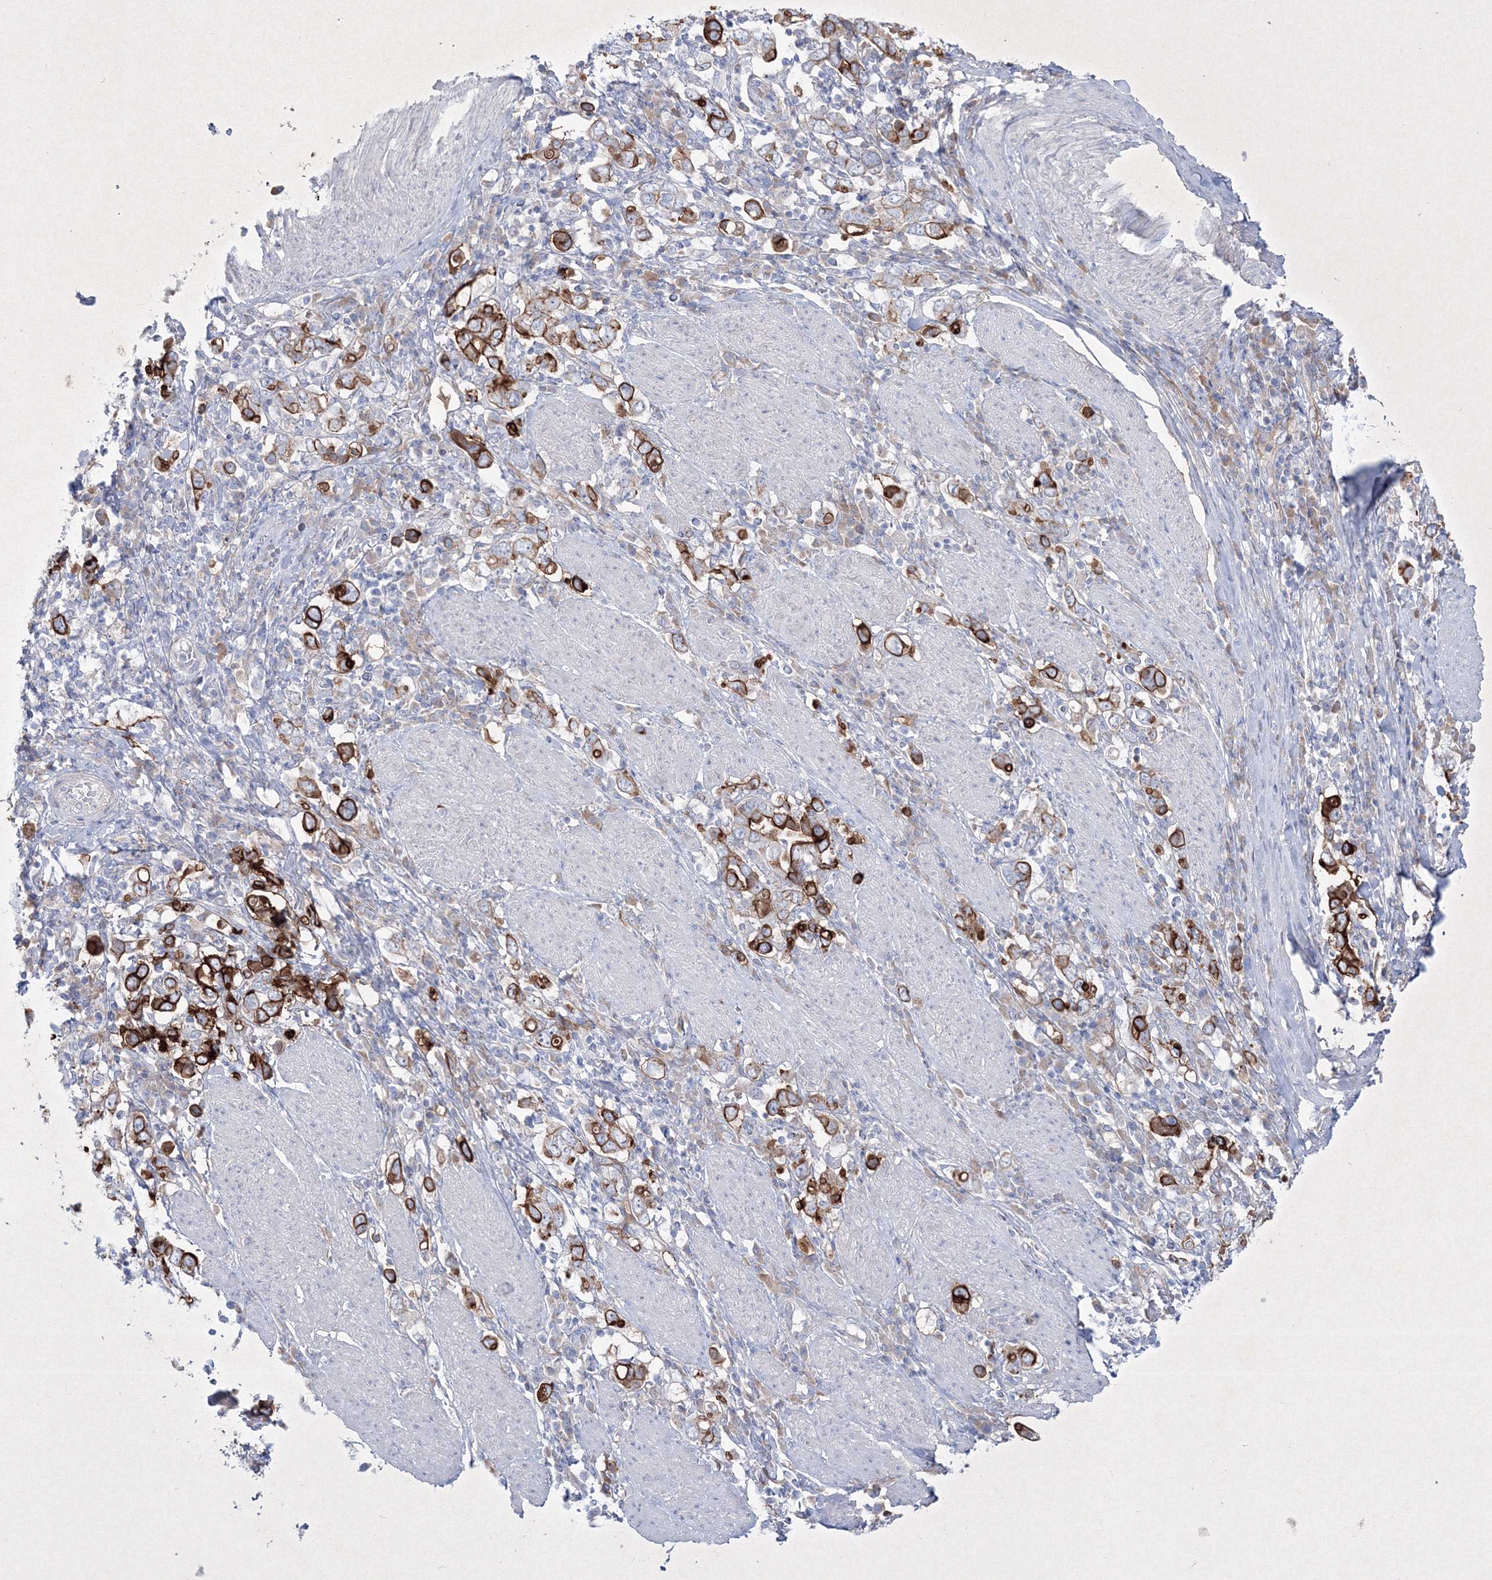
{"staining": {"intensity": "strong", "quantity": ">75%", "location": "cytoplasmic/membranous"}, "tissue": "stomach cancer", "cell_type": "Tumor cells", "image_type": "cancer", "snomed": [{"axis": "morphology", "description": "Adenocarcinoma, NOS"}, {"axis": "topography", "description": "Stomach, upper"}], "caption": "A brown stain shows strong cytoplasmic/membranous positivity of a protein in stomach cancer tumor cells.", "gene": "TMEM139", "patient": {"sex": "male", "age": 62}}